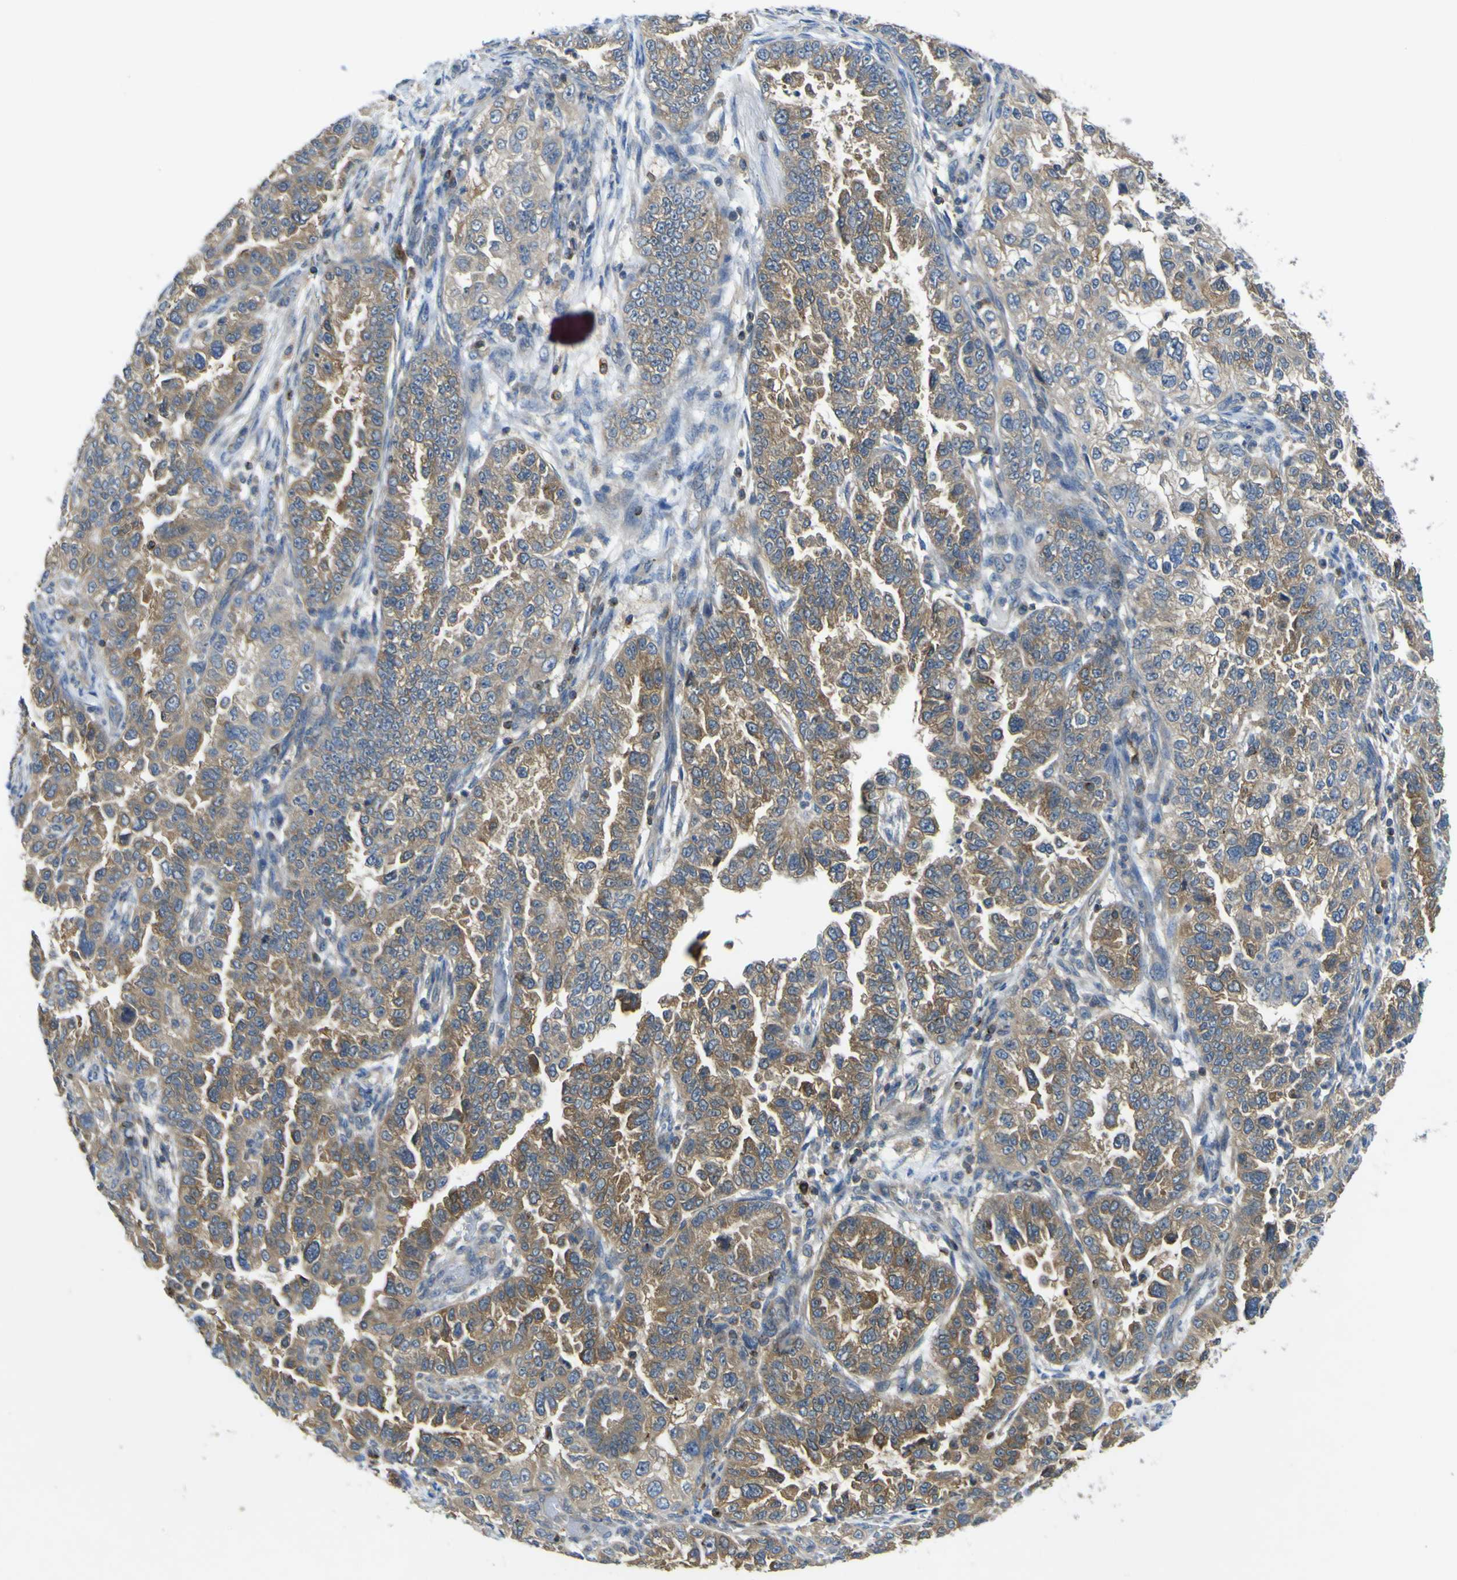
{"staining": {"intensity": "moderate", "quantity": ">75%", "location": "cytoplasmic/membranous"}, "tissue": "endometrial cancer", "cell_type": "Tumor cells", "image_type": "cancer", "snomed": [{"axis": "morphology", "description": "Adenocarcinoma, NOS"}, {"axis": "topography", "description": "Endometrium"}], "caption": "Brown immunohistochemical staining in endometrial adenocarcinoma displays moderate cytoplasmic/membranous staining in about >75% of tumor cells. The protein is stained brown, and the nuclei are stained in blue (DAB IHC with brightfield microscopy, high magnification).", "gene": "EML2", "patient": {"sex": "female", "age": 85}}